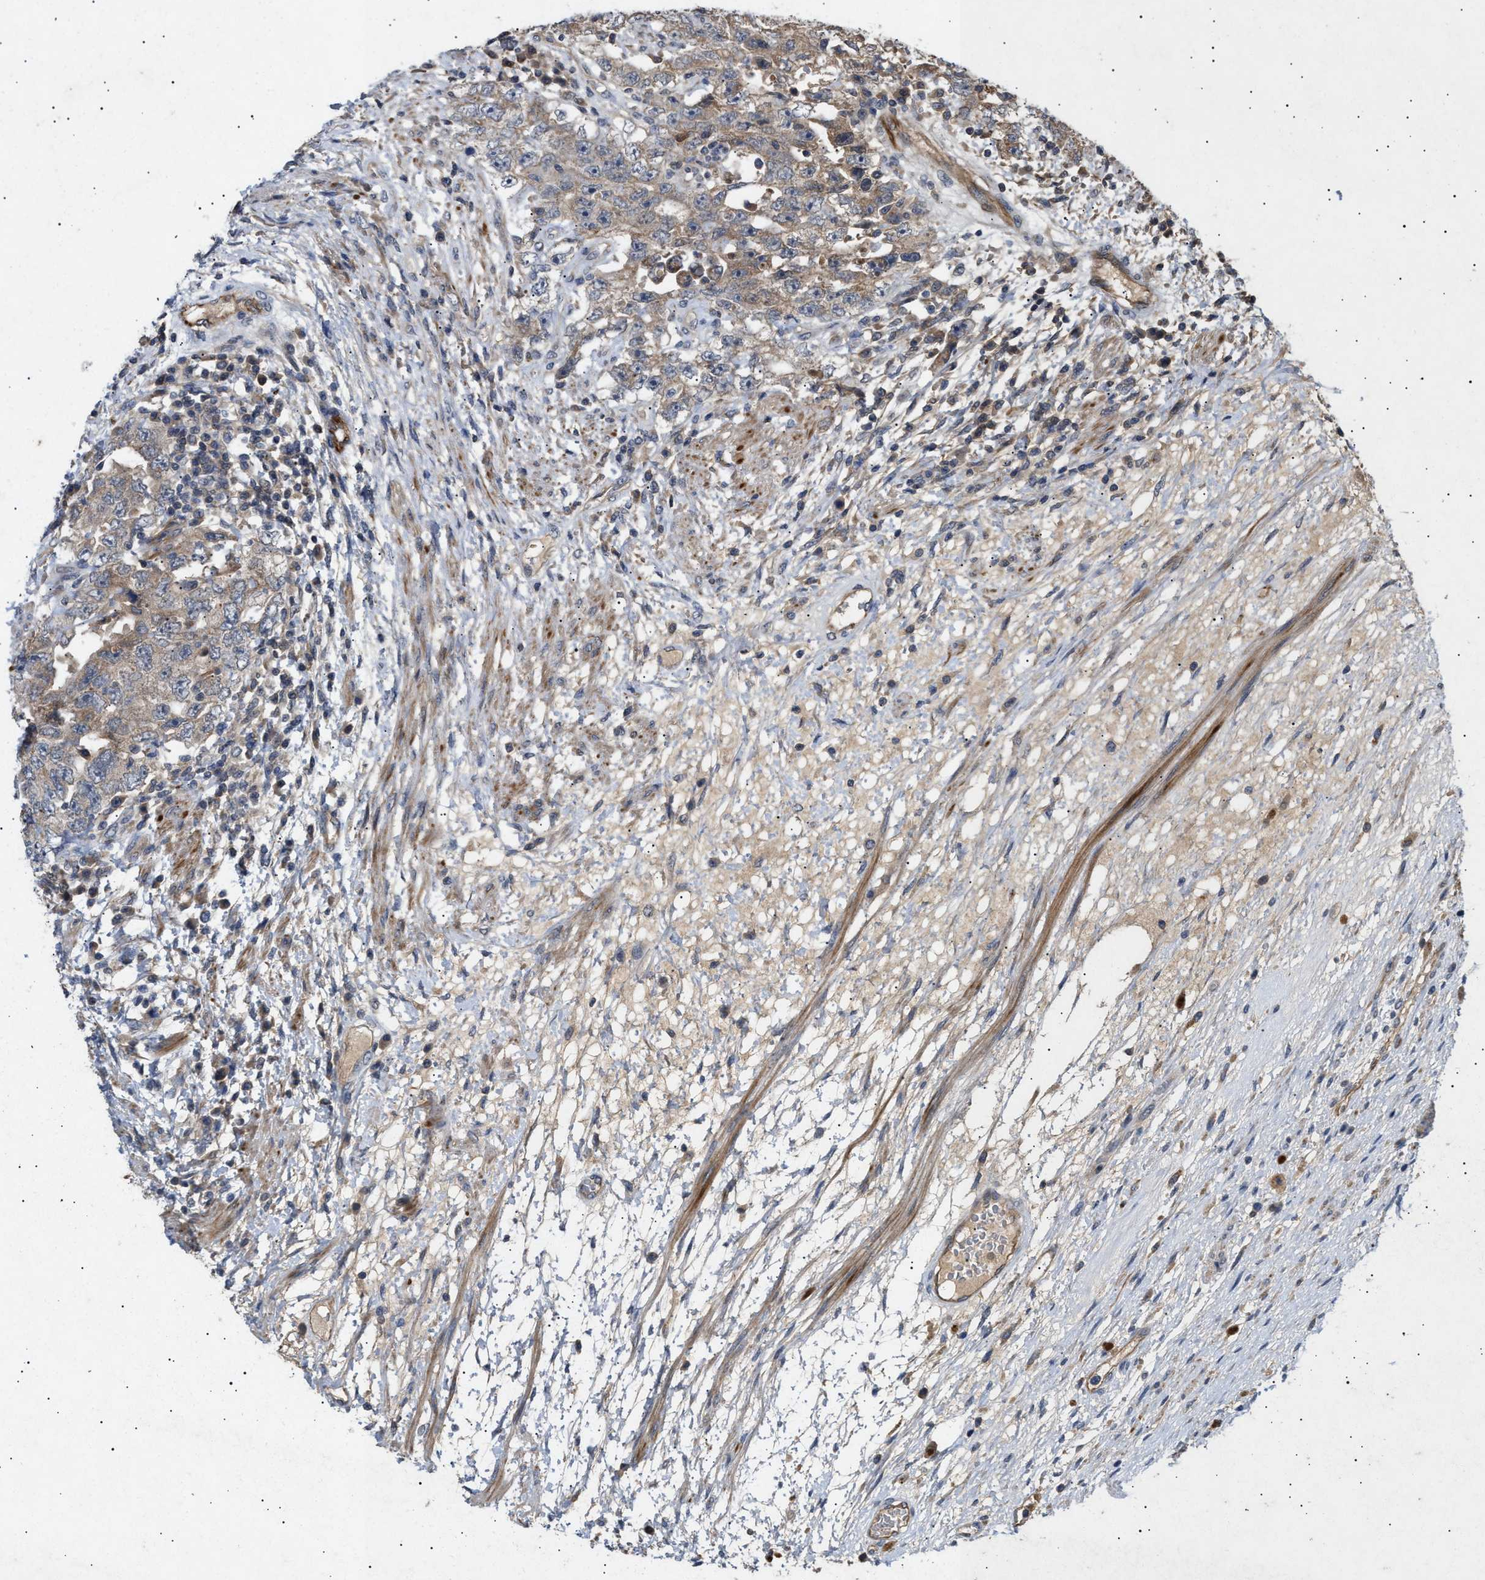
{"staining": {"intensity": "weak", "quantity": ">75%", "location": "cytoplasmic/membranous"}, "tissue": "testis cancer", "cell_type": "Tumor cells", "image_type": "cancer", "snomed": [{"axis": "morphology", "description": "Carcinoma, Embryonal, NOS"}, {"axis": "topography", "description": "Testis"}], "caption": "Protein analysis of testis embryonal carcinoma tissue displays weak cytoplasmic/membranous expression in approximately >75% of tumor cells.", "gene": "SIRT5", "patient": {"sex": "male", "age": 26}}